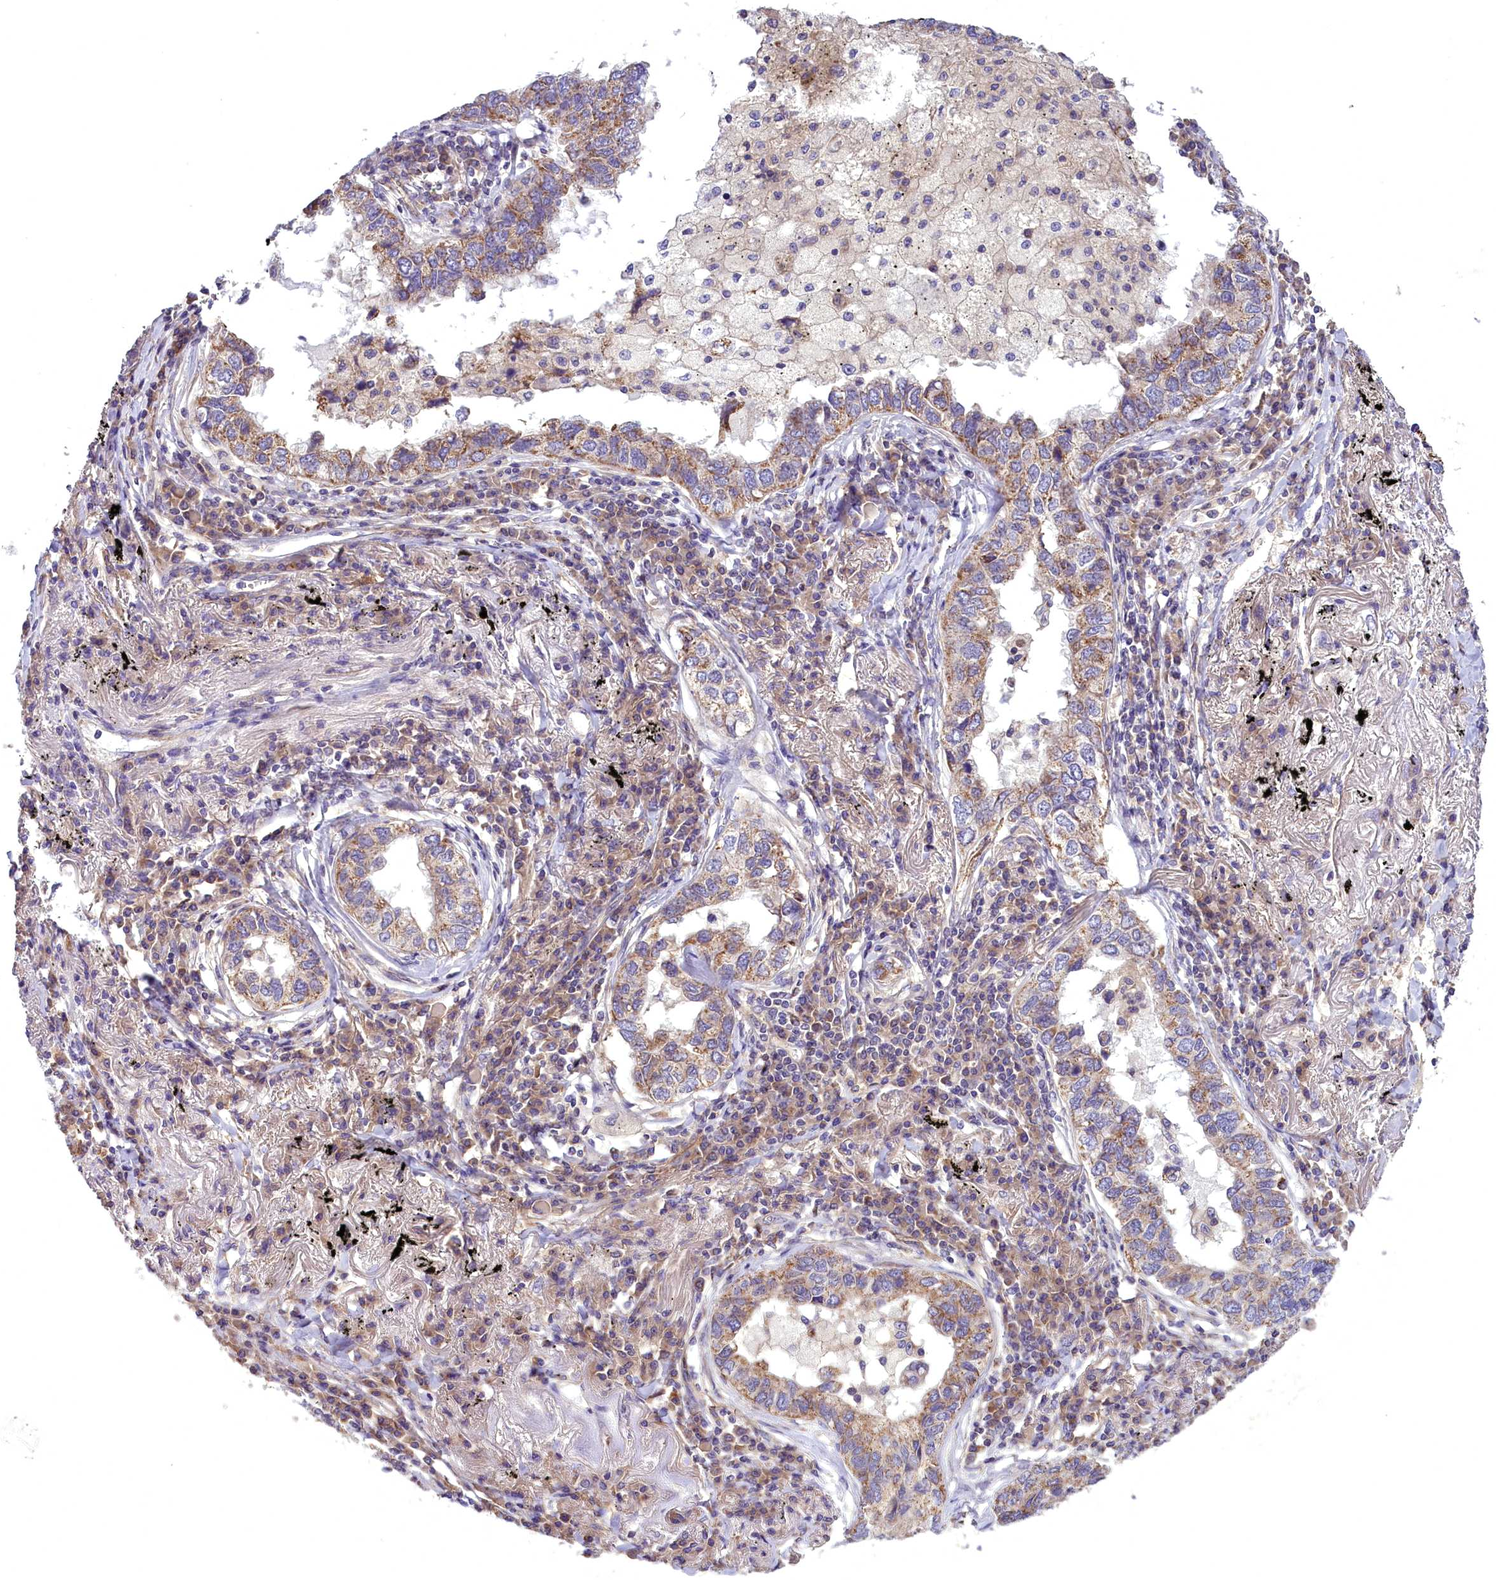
{"staining": {"intensity": "moderate", "quantity": ">75%", "location": "cytoplasmic/membranous"}, "tissue": "lung cancer", "cell_type": "Tumor cells", "image_type": "cancer", "snomed": [{"axis": "morphology", "description": "Adenocarcinoma, NOS"}, {"axis": "topography", "description": "Lung"}], "caption": "Protein analysis of lung adenocarcinoma tissue reveals moderate cytoplasmic/membranous staining in approximately >75% of tumor cells.", "gene": "DNAJB9", "patient": {"sex": "male", "age": 65}}